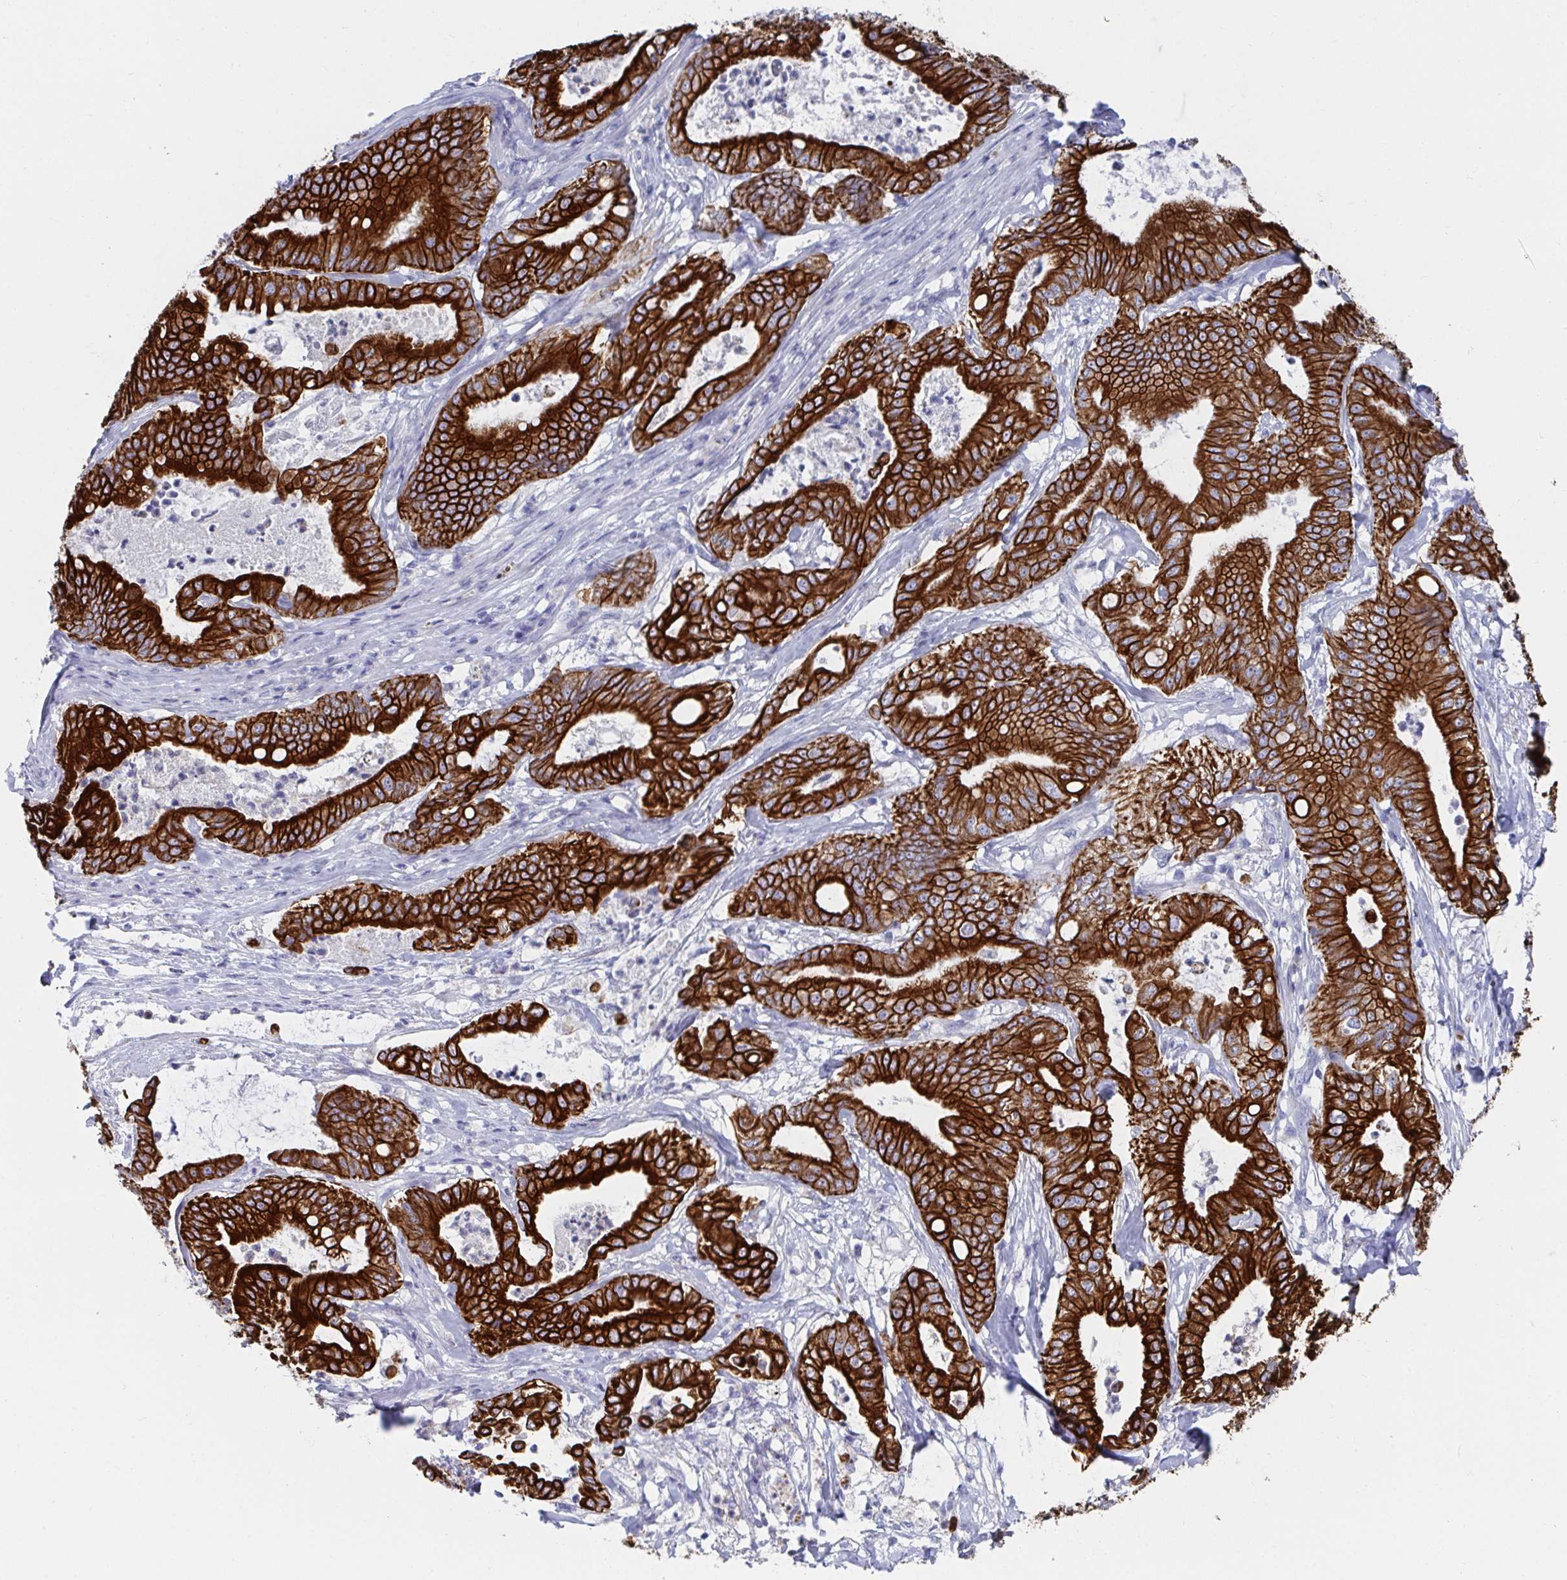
{"staining": {"intensity": "strong", "quantity": ">75%", "location": "cytoplasmic/membranous"}, "tissue": "pancreatic cancer", "cell_type": "Tumor cells", "image_type": "cancer", "snomed": [{"axis": "morphology", "description": "Adenocarcinoma, NOS"}, {"axis": "topography", "description": "Pancreas"}], "caption": "Adenocarcinoma (pancreatic) was stained to show a protein in brown. There is high levels of strong cytoplasmic/membranous staining in approximately >75% of tumor cells.", "gene": "CLDN8", "patient": {"sex": "male", "age": 71}}